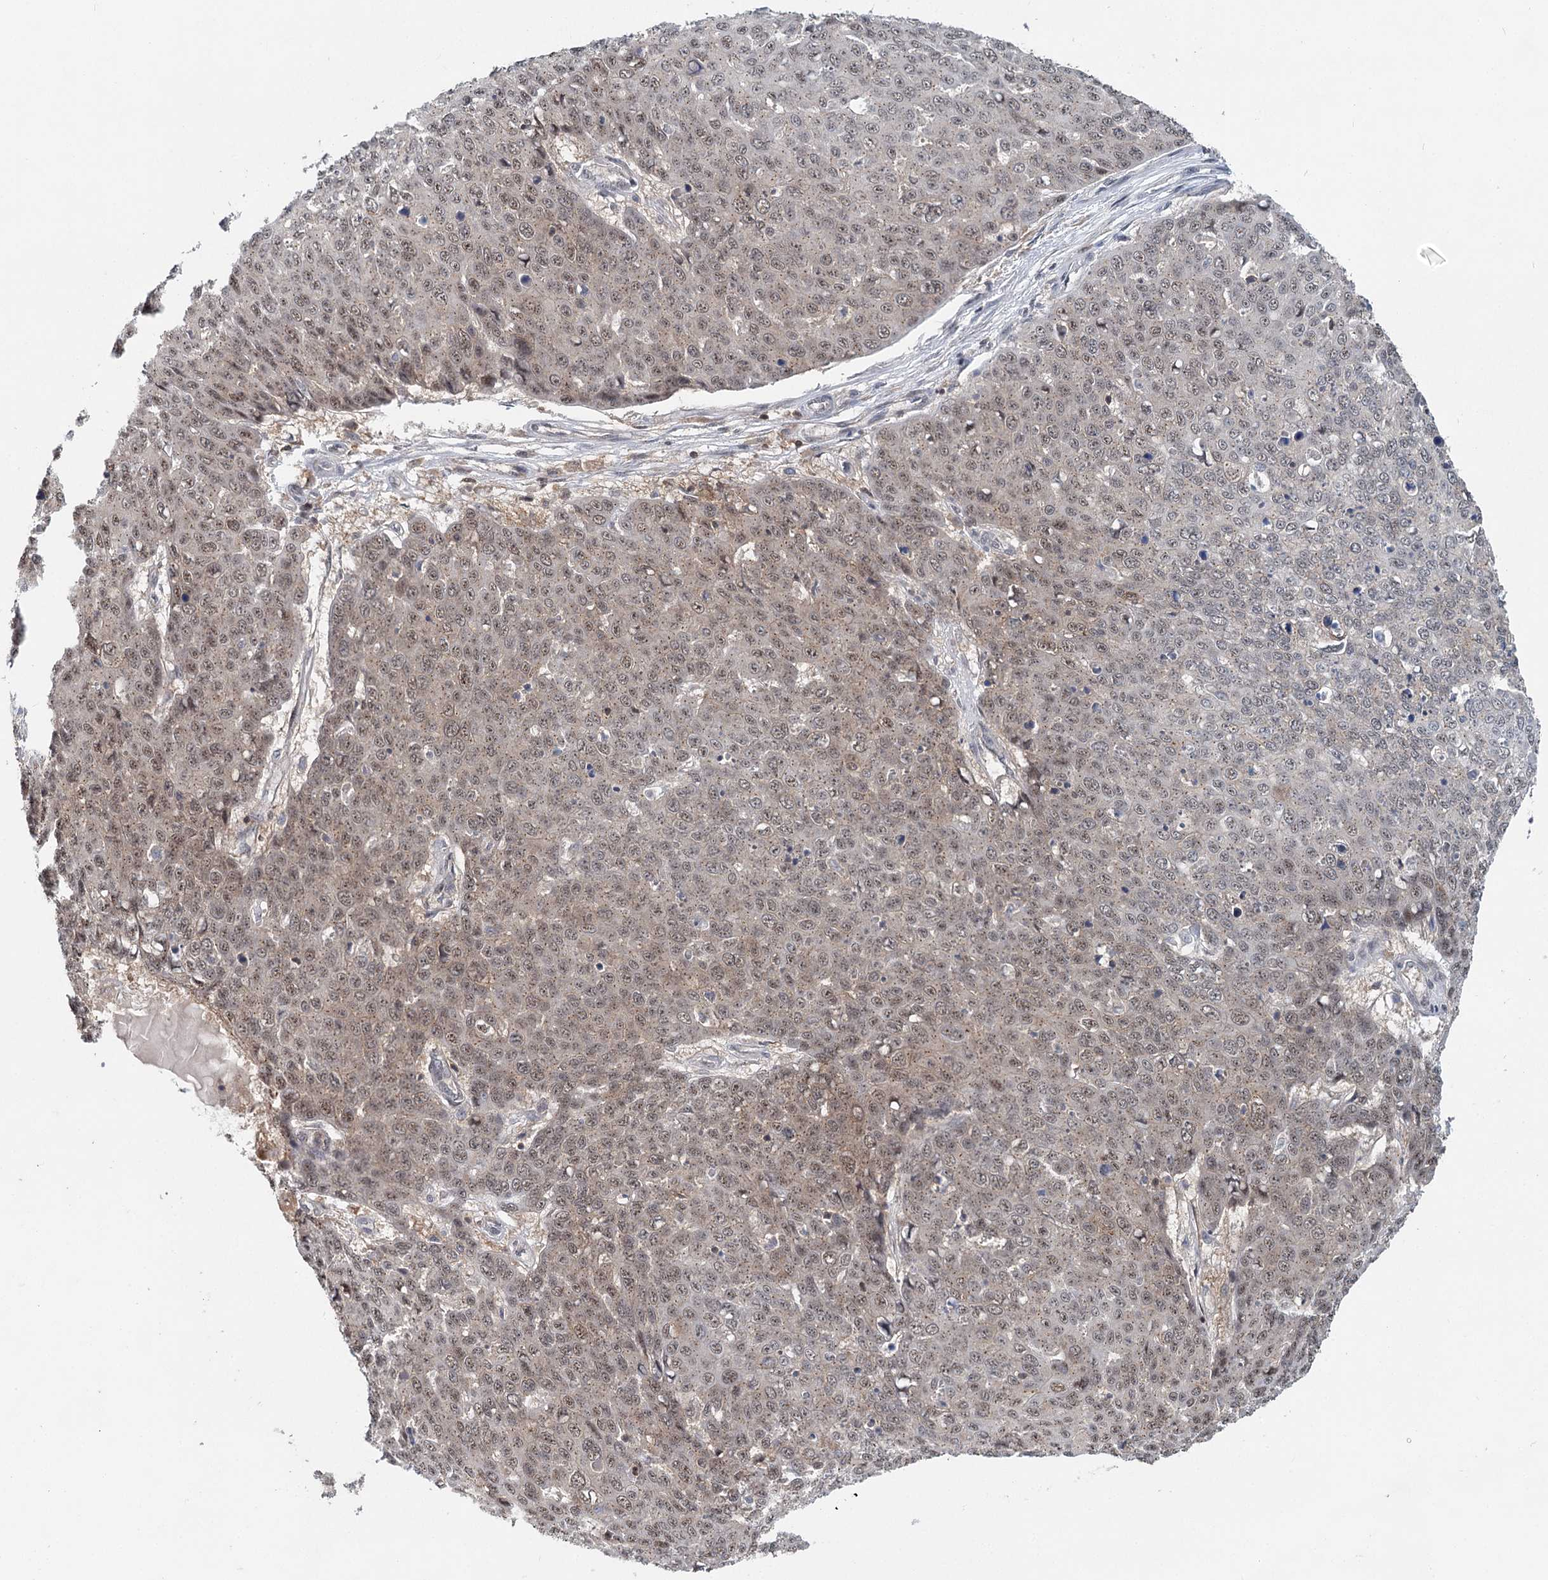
{"staining": {"intensity": "weak", "quantity": "25%-75%", "location": "nuclear"}, "tissue": "skin cancer", "cell_type": "Tumor cells", "image_type": "cancer", "snomed": [{"axis": "morphology", "description": "Squamous cell carcinoma, NOS"}, {"axis": "topography", "description": "Skin"}], "caption": "Immunohistochemical staining of human skin squamous cell carcinoma demonstrates low levels of weak nuclear staining in about 25%-75% of tumor cells. (Stains: DAB in brown, nuclei in blue, Microscopy: brightfield microscopy at high magnification).", "gene": "CDC42SE2", "patient": {"sex": "male", "age": 71}}